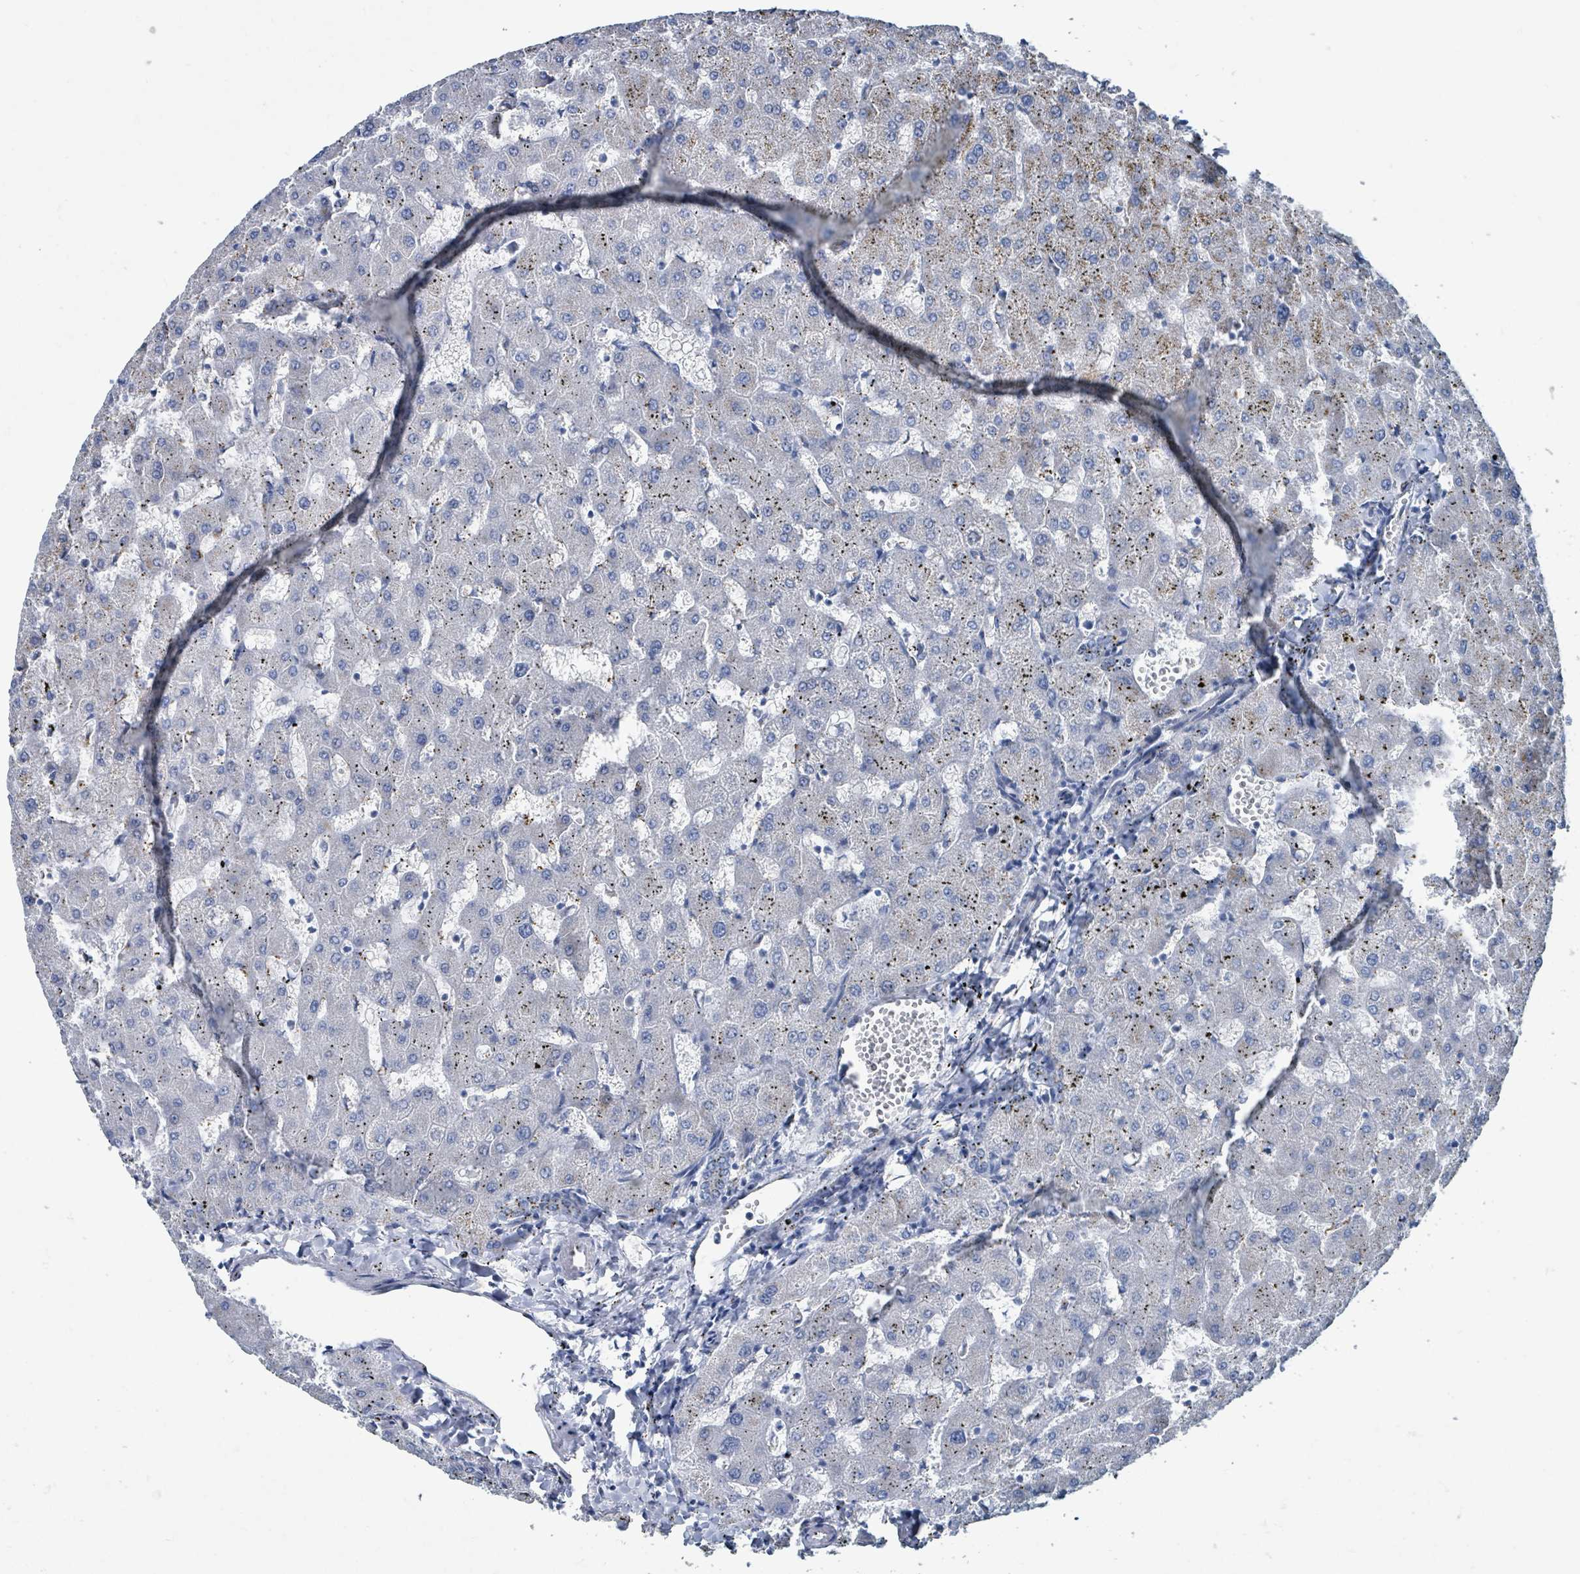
{"staining": {"intensity": "moderate", "quantity": "25%-75%", "location": "cytoplasmic/membranous"}, "tissue": "liver", "cell_type": "Cholangiocytes", "image_type": "normal", "snomed": [{"axis": "morphology", "description": "Normal tissue, NOS"}, {"axis": "topography", "description": "Liver"}], "caption": "Brown immunohistochemical staining in benign liver displays moderate cytoplasmic/membranous positivity in approximately 25%-75% of cholangiocytes.", "gene": "DCAF5", "patient": {"sex": "female", "age": 63}}